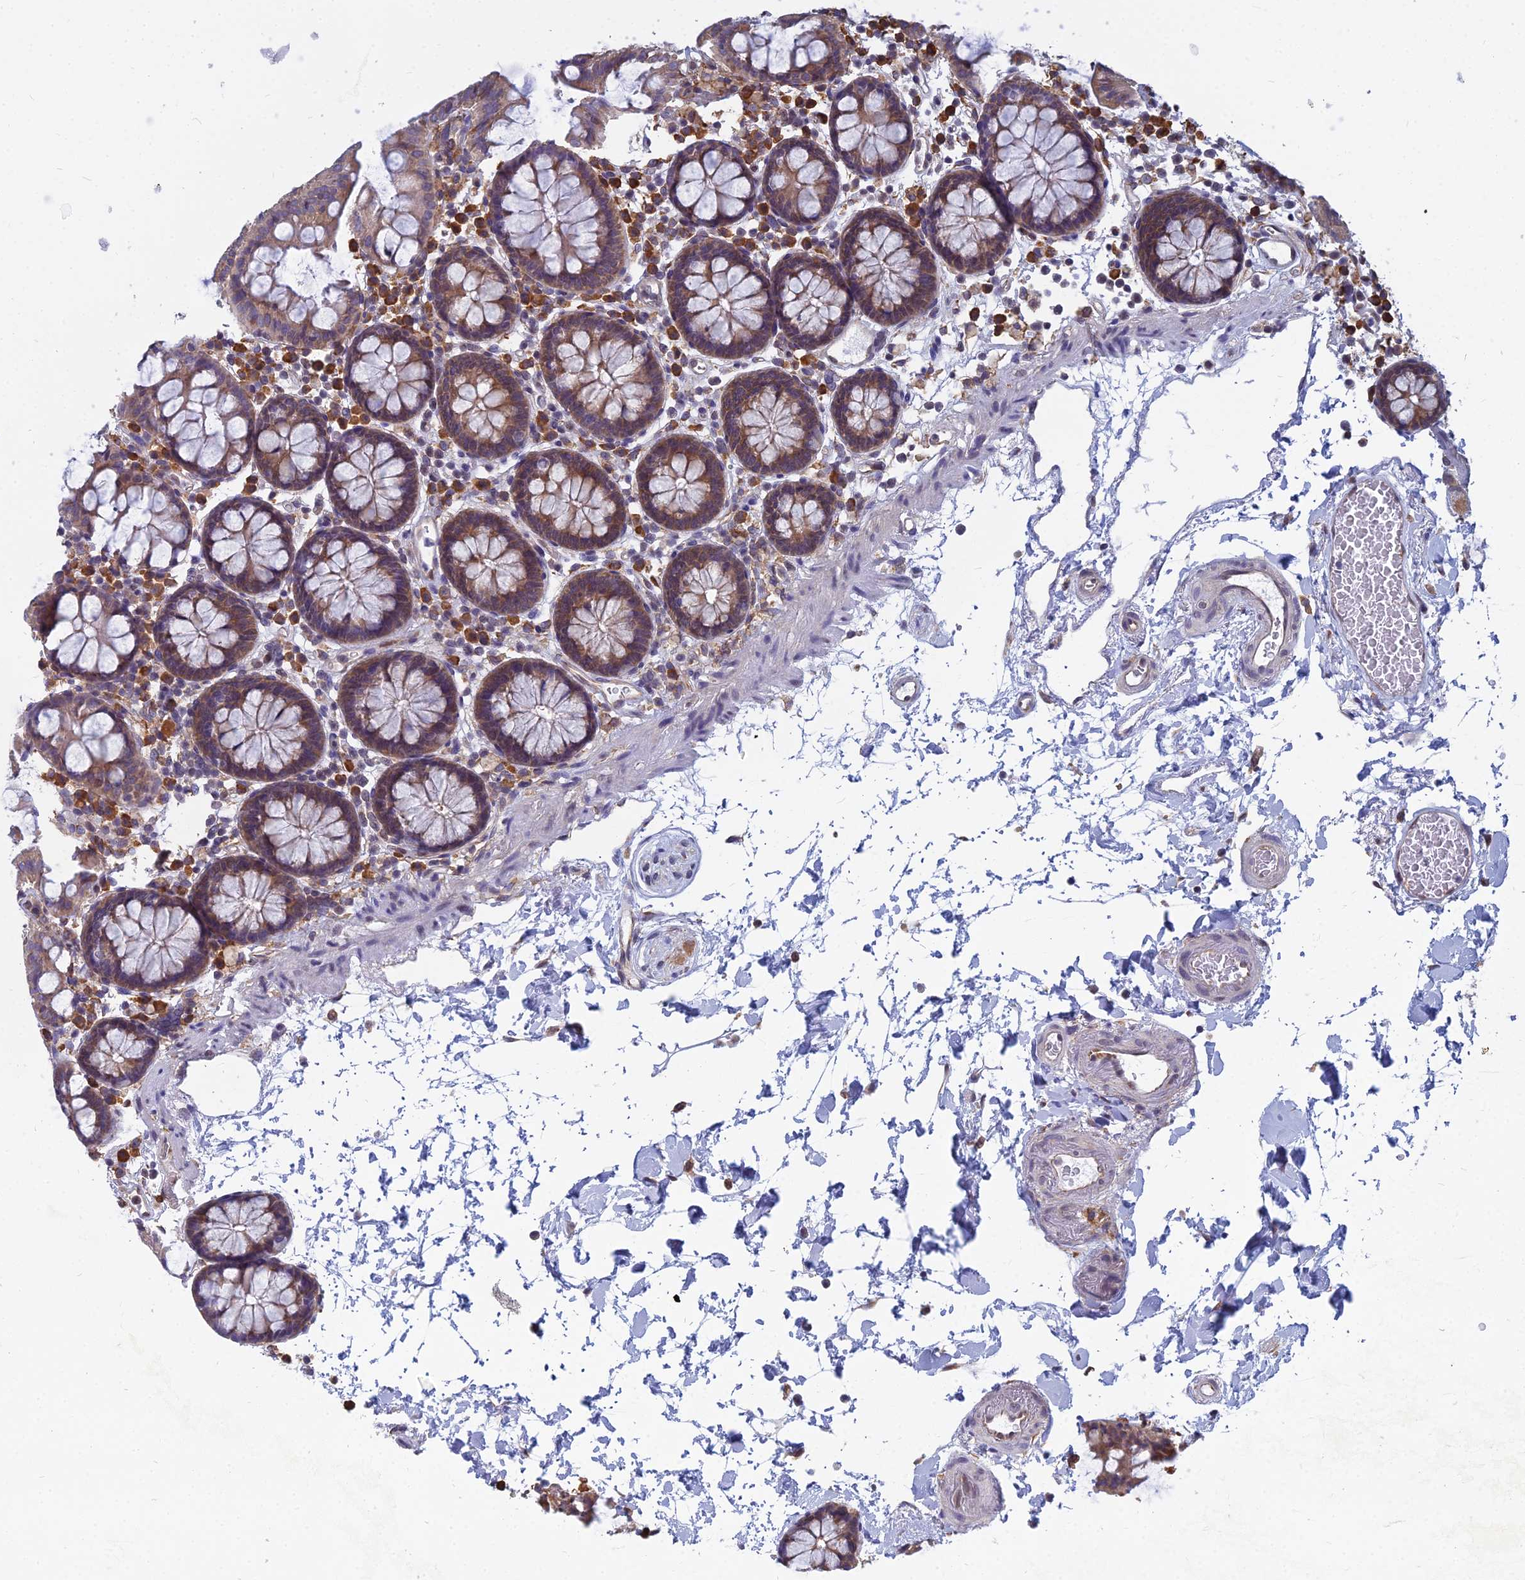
{"staining": {"intensity": "weak", "quantity": "25%-75%", "location": "cytoplasmic/membranous"}, "tissue": "colon", "cell_type": "Endothelial cells", "image_type": "normal", "snomed": [{"axis": "morphology", "description": "Normal tissue, NOS"}, {"axis": "topography", "description": "Colon"}], "caption": "A high-resolution histopathology image shows immunohistochemistry (IHC) staining of benign colon, which shows weak cytoplasmic/membranous expression in approximately 25%-75% of endothelial cells.", "gene": "KIAA1143", "patient": {"sex": "male", "age": 75}}